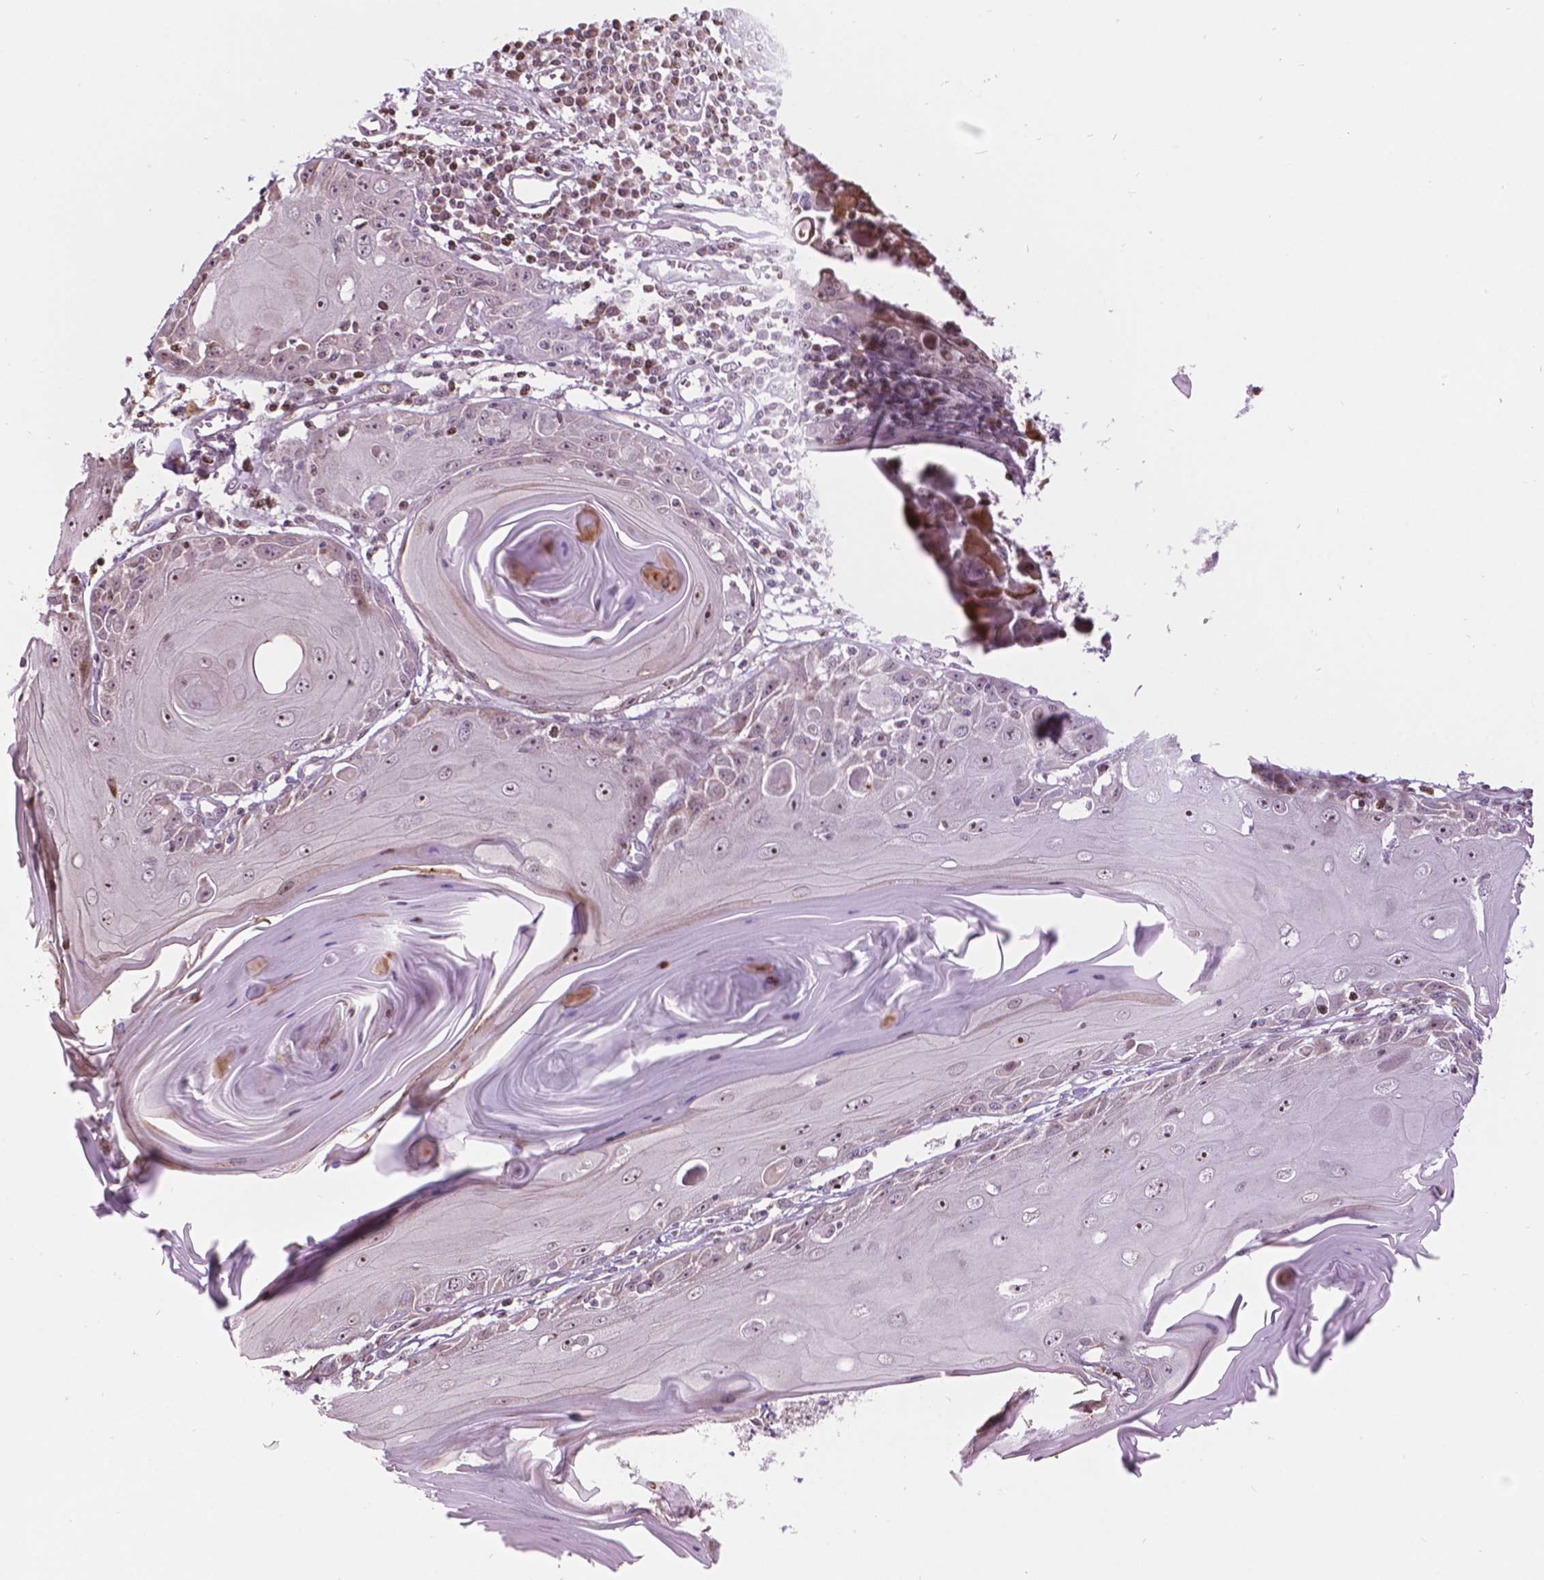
{"staining": {"intensity": "weak", "quantity": "<25%", "location": "nuclear"}, "tissue": "skin cancer", "cell_type": "Tumor cells", "image_type": "cancer", "snomed": [{"axis": "morphology", "description": "Squamous cell carcinoma, NOS"}, {"axis": "topography", "description": "Skin"}, {"axis": "topography", "description": "Vulva"}], "caption": "High magnification brightfield microscopy of squamous cell carcinoma (skin) stained with DAB (3,3'-diaminobenzidine) (brown) and counterstained with hematoxylin (blue): tumor cells show no significant positivity.", "gene": "PTPN18", "patient": {"sex": "female", "age": 85}}